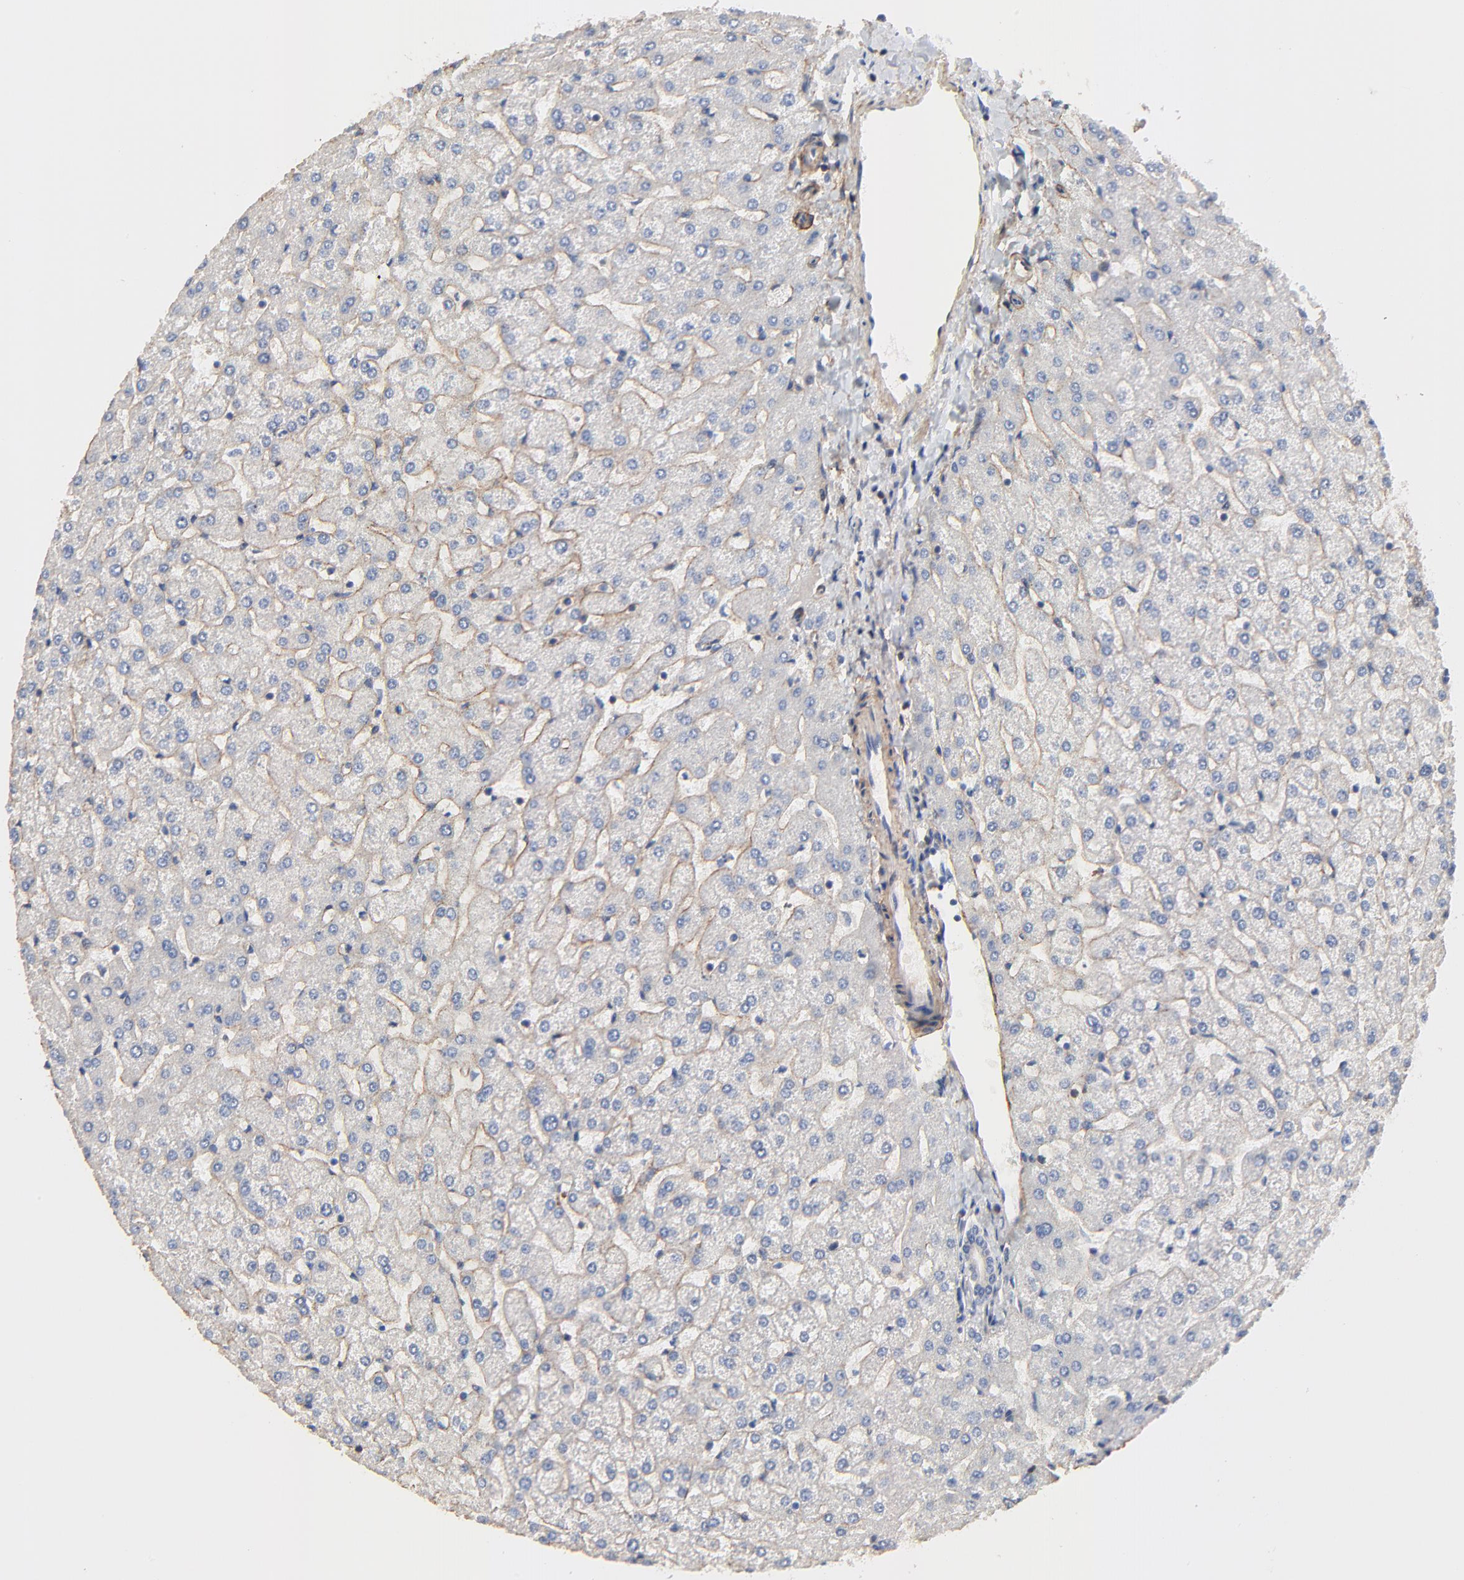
{"staining": {"intensity": "negative", "quantity": "none", "location": "none"}, "tissue": "liver", "cell_type": "Cholangiocytes", "image_type": "normal", "snomed": [{"axis": "morphology", "description": "Normal tissue, NOS"}, {"axis": "topography", "description": "Liver"}], "caption": "The image demonstrates no staining of cholangiocytes in unremarkable liver. (Immunohistochemistry, brightfield microscopy, high magnification).", "gene": "SKAP1", "patient": {"sex": "female", "age": 32}}